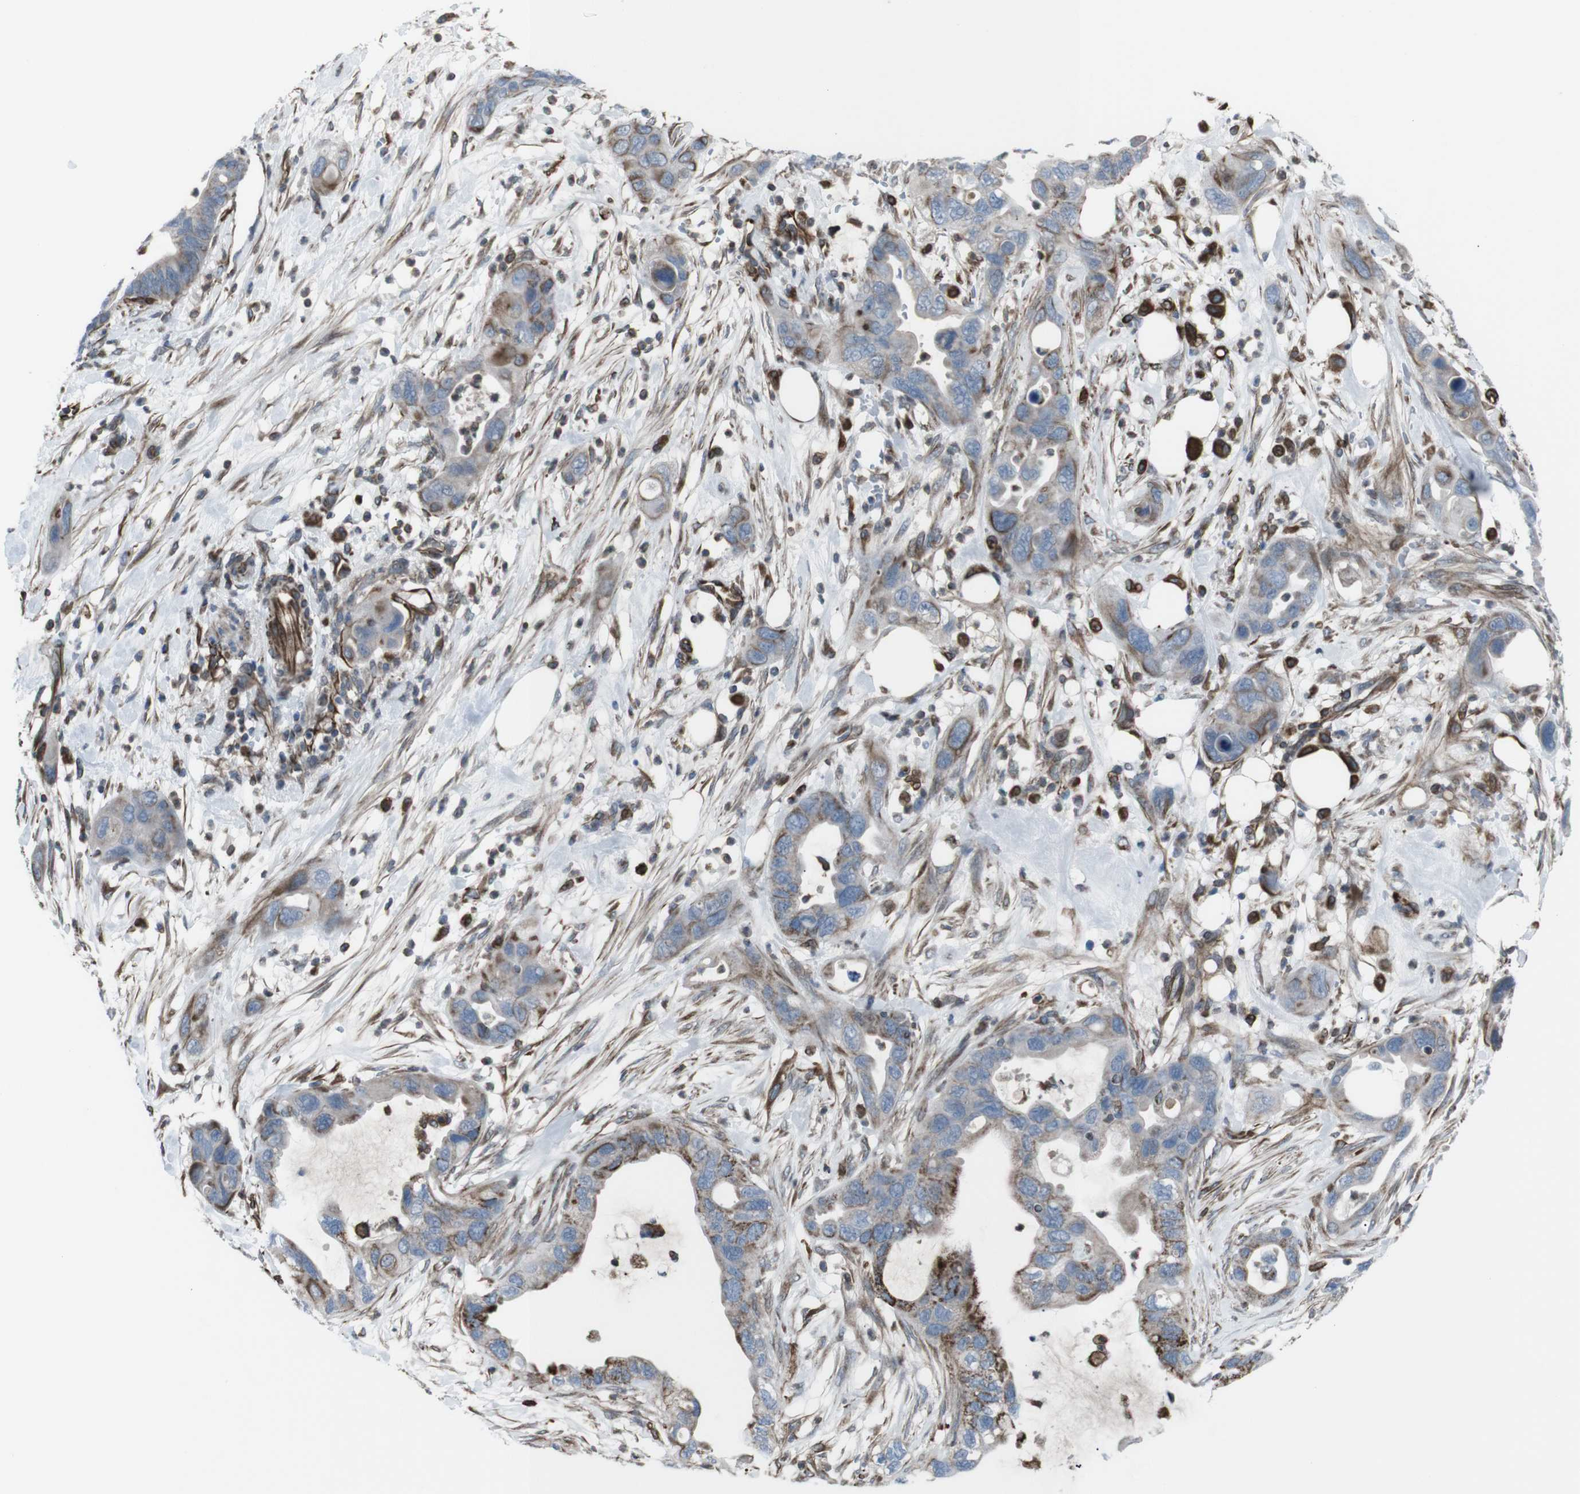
{"staining": {"intensity": "strong", "quantity": "<25%", "location": "cytoplasmic/membranous"}, "tissue": "pancreatic cancer", "cell_type": "Tumor cells", "image_type": "cancer", "snomed": [{"axis": "morphology", "description": "Adenocarcinoma, NOS"}, {"axis": "topography", "description": "Pancreas"}], "caption": "Adenocarcinoma (pancreatic) stained with IHC reveals strong cytoplasmic/membranous positivity in approximately <25% of tumor cells.", "gene": "TMEM141", "patient": {"sex": "female", "age": 71}}